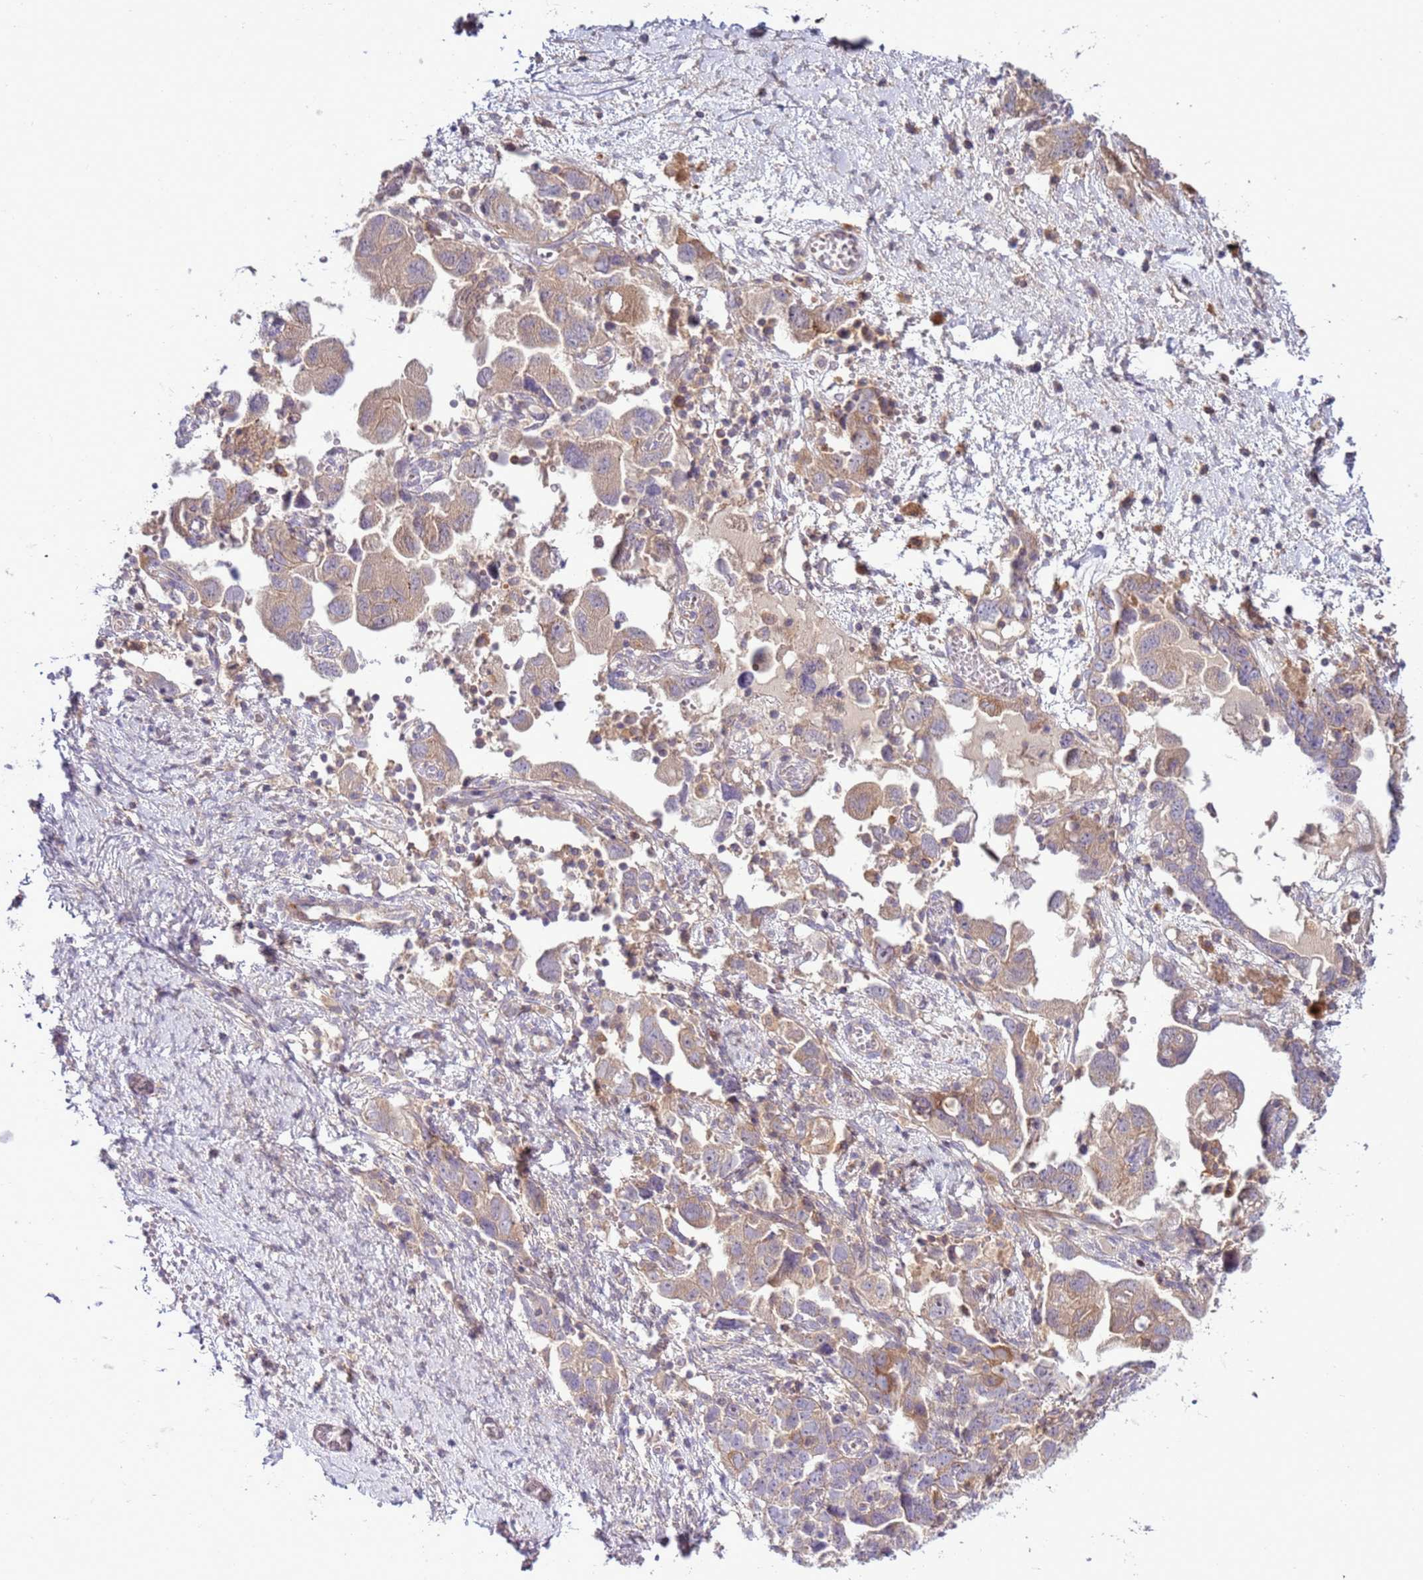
{"staining": {"intensity": "moderate", "quantity": "<25%", "location": "cytoplasmic/membranous"}, "tissue": "ovarian cancer", "cell_type": "Tumor cells", "image_type": "cancer", "snomed": [{"axis": "morphology", "description": "Carcinoma, NOS"}, {"axis": "morphology", "description": "Cystadenocarcinoma, serous, NOS"}, {"axis": "topography", "description": "Ovary"}], "caption": "Protein expression analysis of human carcinoma (ovarian) reveals moderate cytoplasmic/membranous expression in approximately <25% of tumor cells.", "gene": "ZNF624", "patient": {"sex": "female", "age": 69}}